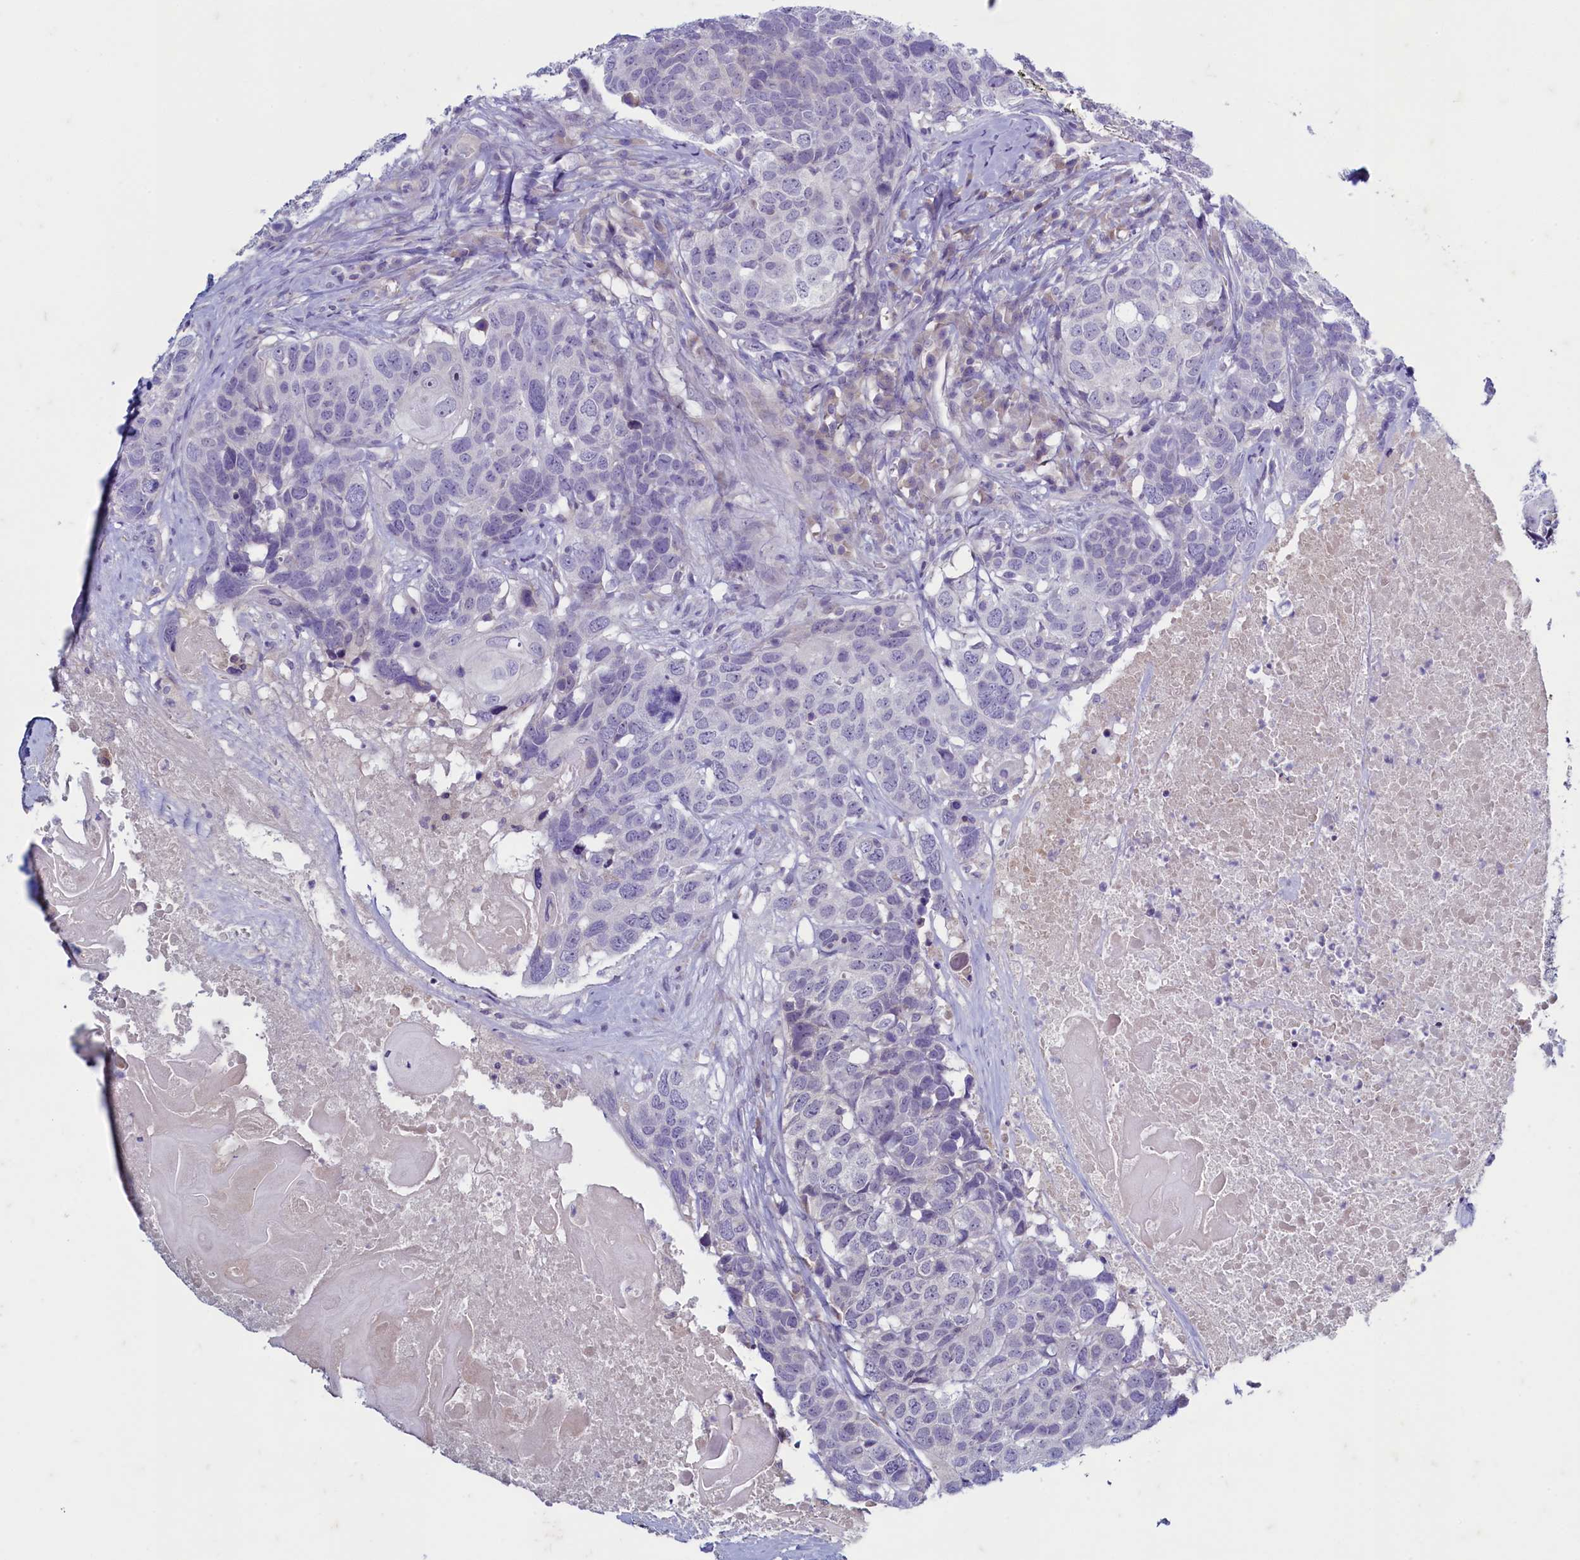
{"staining": {"intensity": "negative", "quantity": "none", "location": "none"}, "tissue": "head and neck cancer", "cell_type": "Tumor cells", "image_type": "cancer", "snomed": [{"axis": "morphology", "description": "Squamous cell carcinoma, NOS"}, {"axis": "topography", "description": "Head-Neck"}], "caption": "An image of head and neck cancer (squamous cell carcinoma) stained for a protein displays no brown staining in tumor cells.", "gene": "MAP1LC3A", "patient": {"sex": "male", "age": 66}}